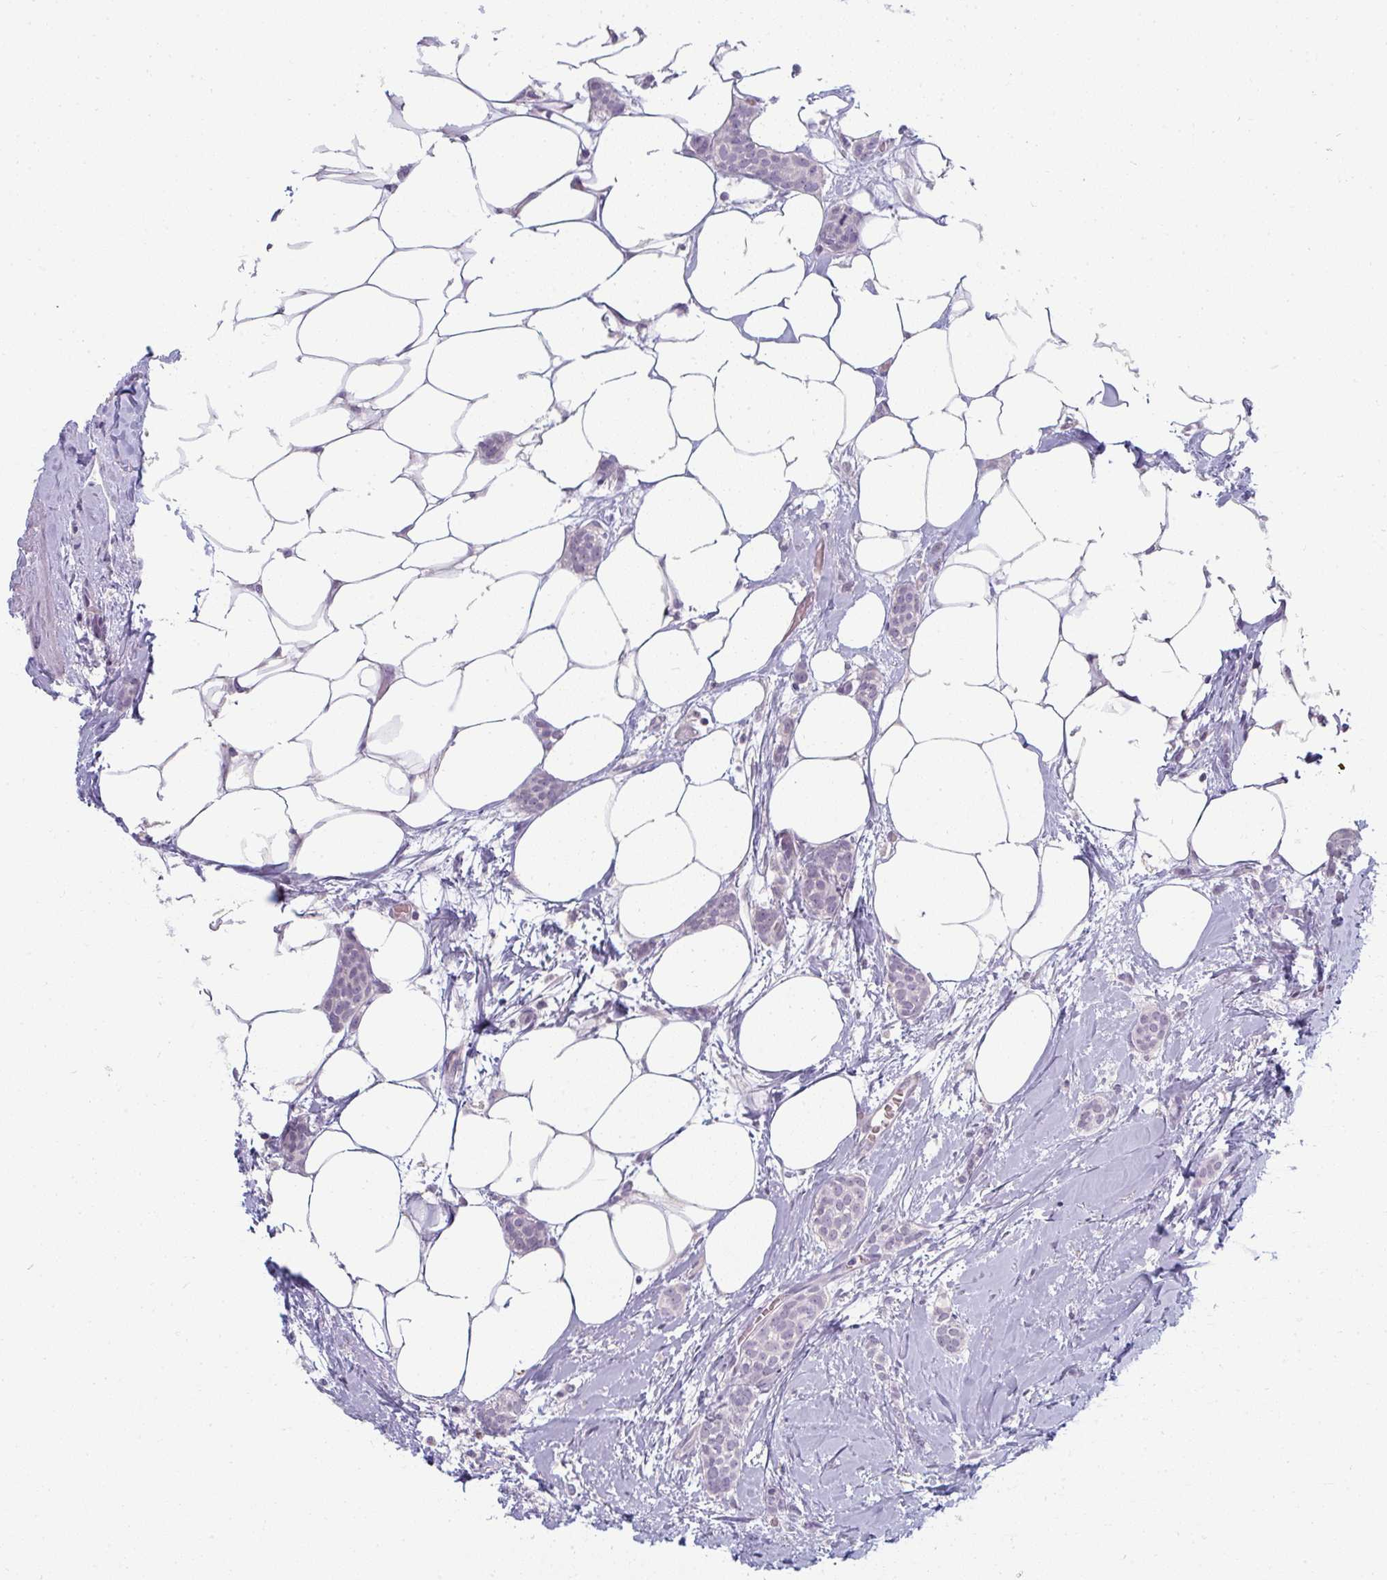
{"staining": {"intensity": "negative", "quantity": "none", "location": "none"}, "tissue": "breast cancer", "cell_type": "Tumor cells", "image_type": "cancer", "snomed": [{"axis": "morphology", "description": "Duct carcinoma"}, {"axis": "topography", "description": "Breast"}], "caption": "Infiltrating ductal carcinoma (breast) was stained to show a protein in brown. There is no significant expression in tumor cells. The staining was performed using DAB to visualize the protein expression in brown, while the nuclei were stained in blue with hematoxylin (Magnification: 20x).", "gene": "PPFIA4", "patient": {"sex": "female", "age": 72}}